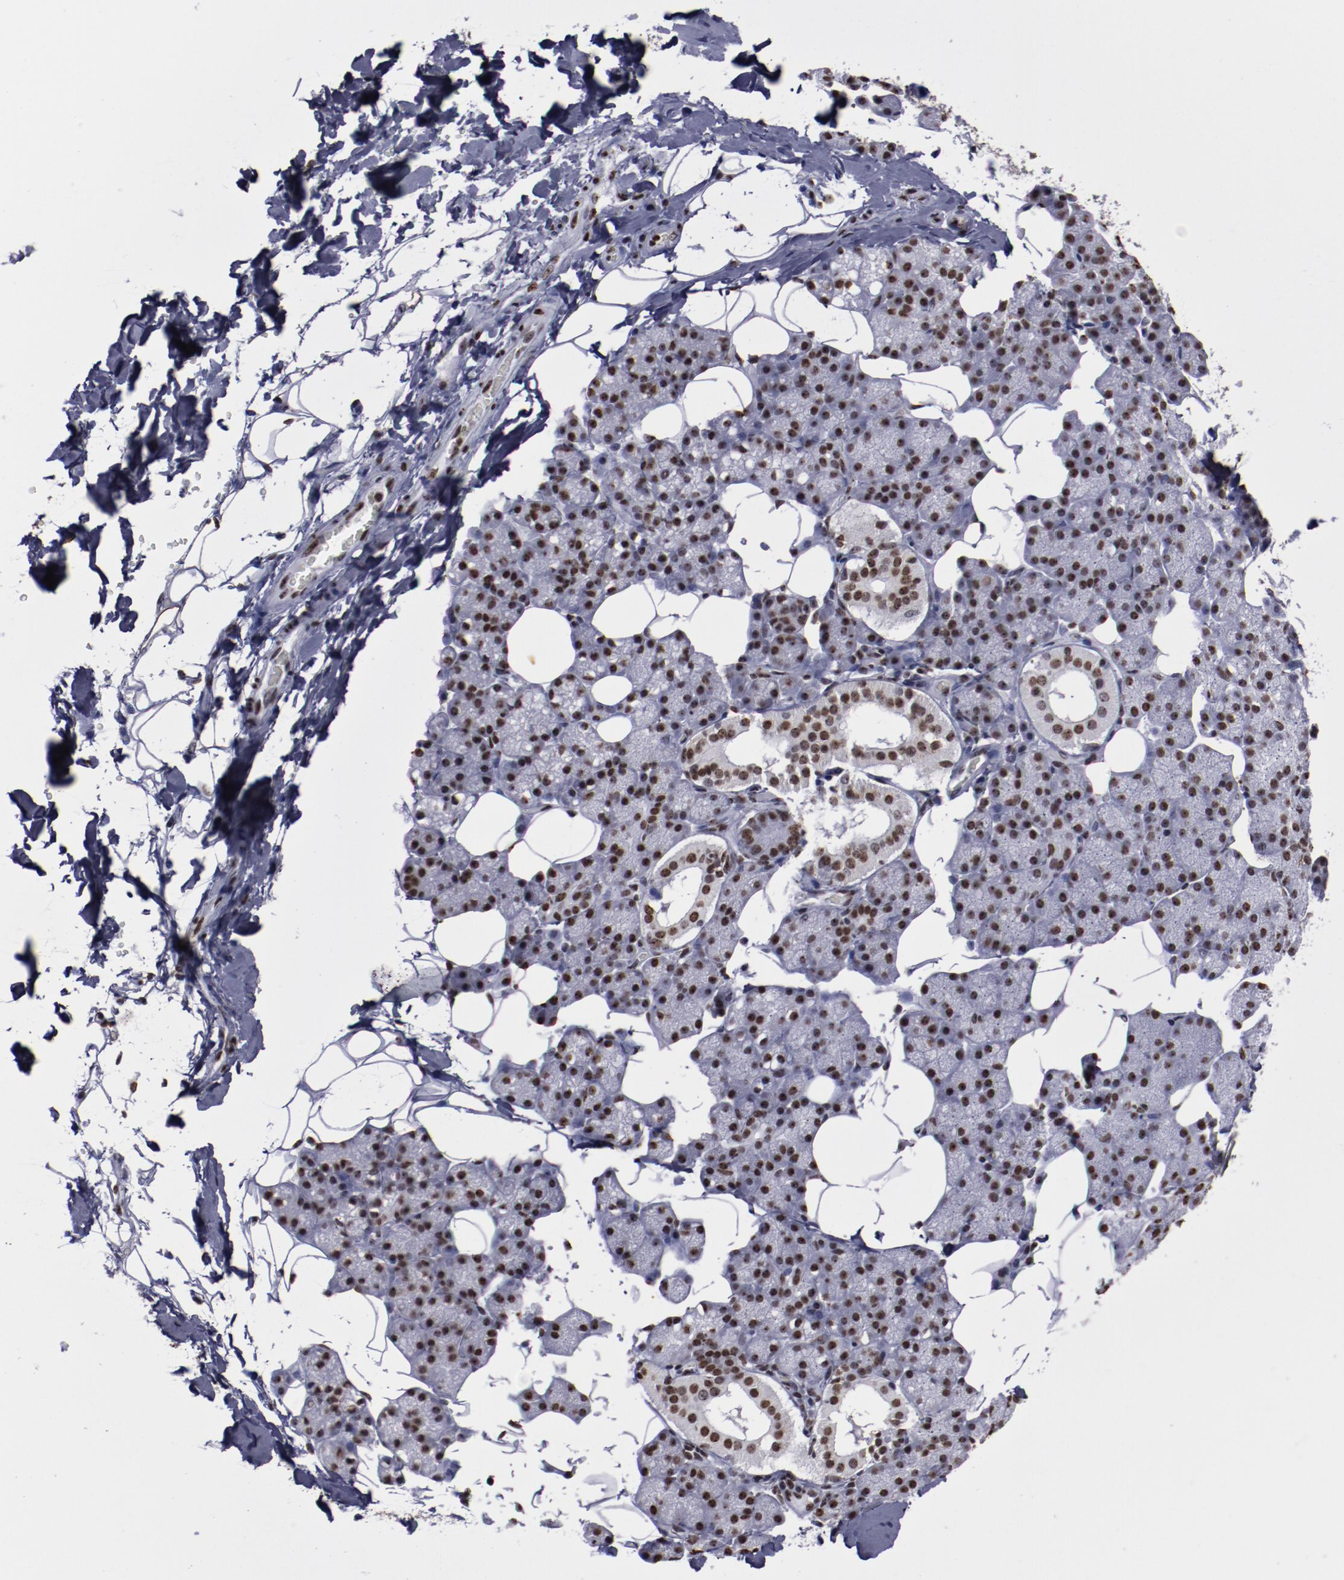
{"staining": {"intensity": "moderate", "quantity": ">75%", "location": "nuclear"}, "tissue": "salivary gland", "cell_type": "Glandular cells", "image_type": "normal", "snomed": [{"axis": "morphology", "description": "Normal tissue, NOS"}, {"axis": "topography", "description": "Lymph node"}, {"axis": "topography", "description": "Salivary gland"}], "caption": "Brown immunohistochemical staining in benign human salivary gland shows moderate nuclear staining in approximately >75% of glandular cells. (brown staining indicates protein expression, while blue staining denotes nuclei).", "gene": "HNRNPA1L3", "patient": {"sex": "male", "age": 8}}